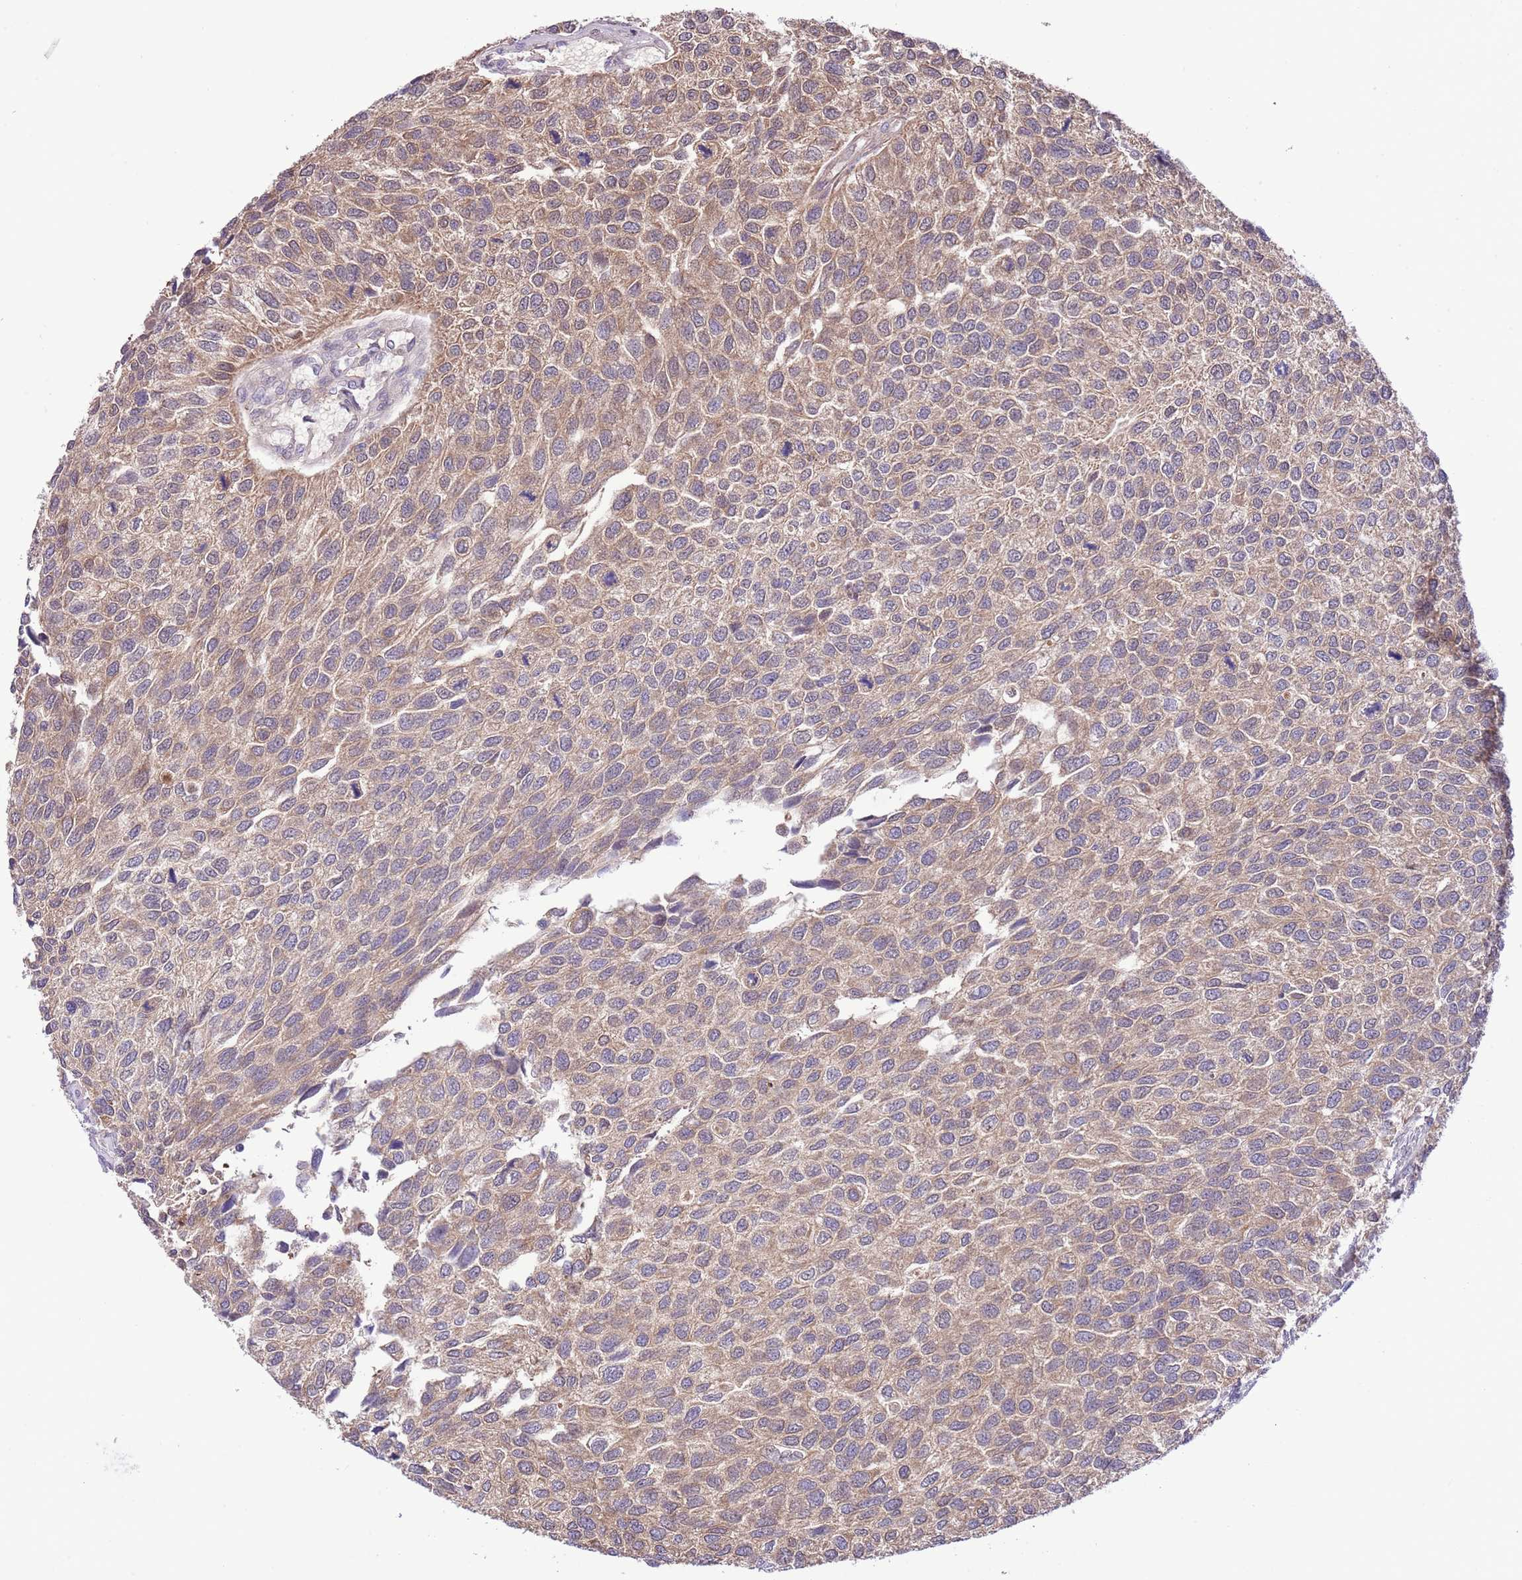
{"staining": {"intensity": "moderate", "quantity": ">75%", "location": "cytoplasmic/membranous"}, "tissue": "urothelial cancer", "cell_type": "Tumor cells", "image_type": "cancer", "snomed": [{"axis": "morphology", "description": "Urothelial carcinoma, NOS"}, {"axis": "topography", "description": "Urinary bladder"}], "caption": "Protein analysis of urothelial cancer tissue exhibits moderate cytoplasmic/membranous expression in about >75% of tumor cells. Using DAB (3,3'-diaminobenzidine) (brown) and hematoxylin (blue) stains, captured at high magnification using brightfield microscopy.", "gene": "PRR32", "patient": {"sex": "male", "age": 55}}